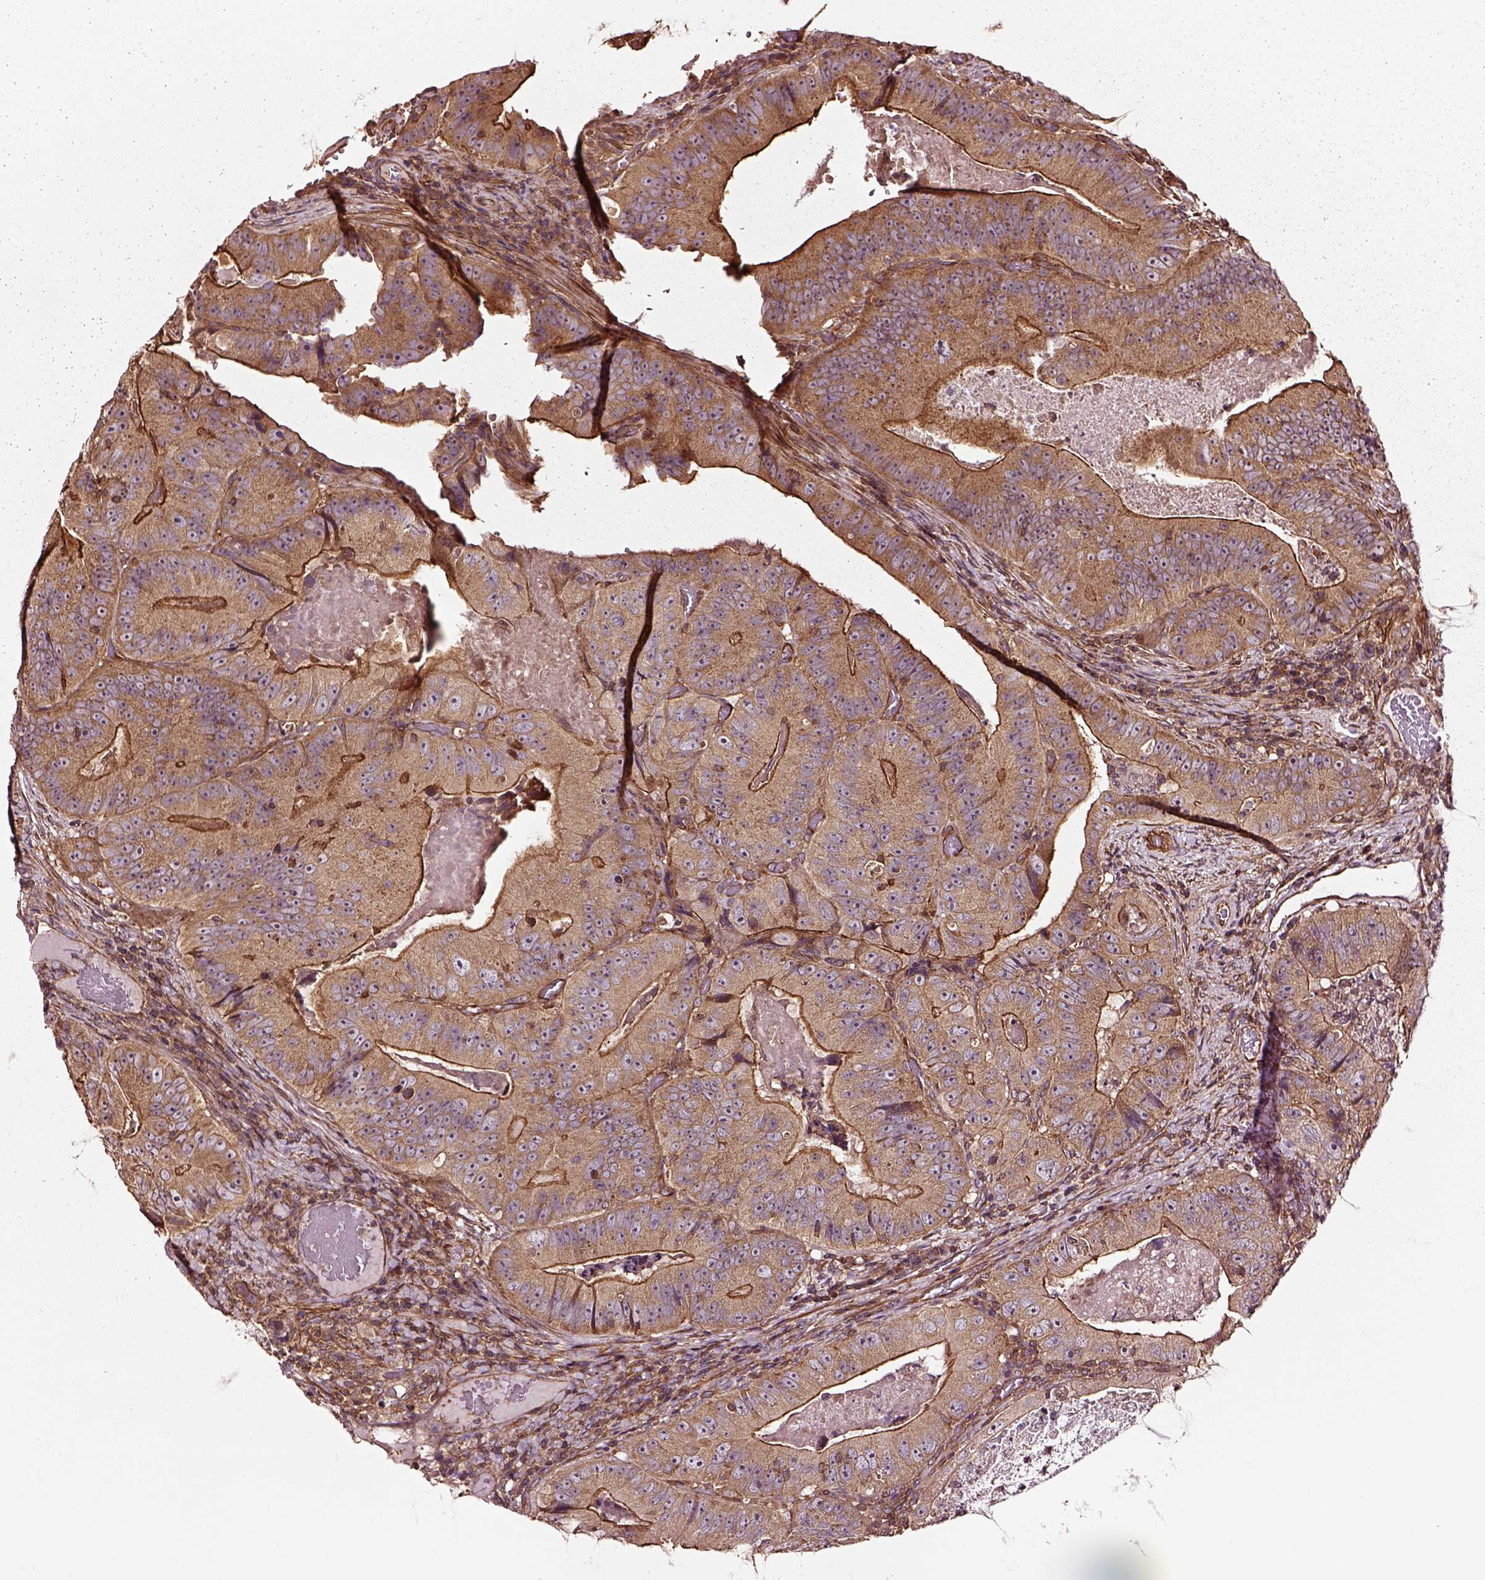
{"staining": {"intensity": "strong", "quantity": "<25%", "location": "cytoplasmic/membranous"}, "tissue": "colorectal cancer", "cell_type": "Tumor cells", "image_type": "cancer", "snomed": [{"axis": "morphology", "description": "Adenocarcinoma, NOS"}, {"axis": "topography", "description": "Colon"}], "caption": "This is a histology image of immunohistochemistry (IHC) staining of colorectal cancer, which shows strong positivity in the cytoplasmic/membranous of tumor cells.", "gene": "RASSF5", "patient": {"sex": "female", "age": 86}}